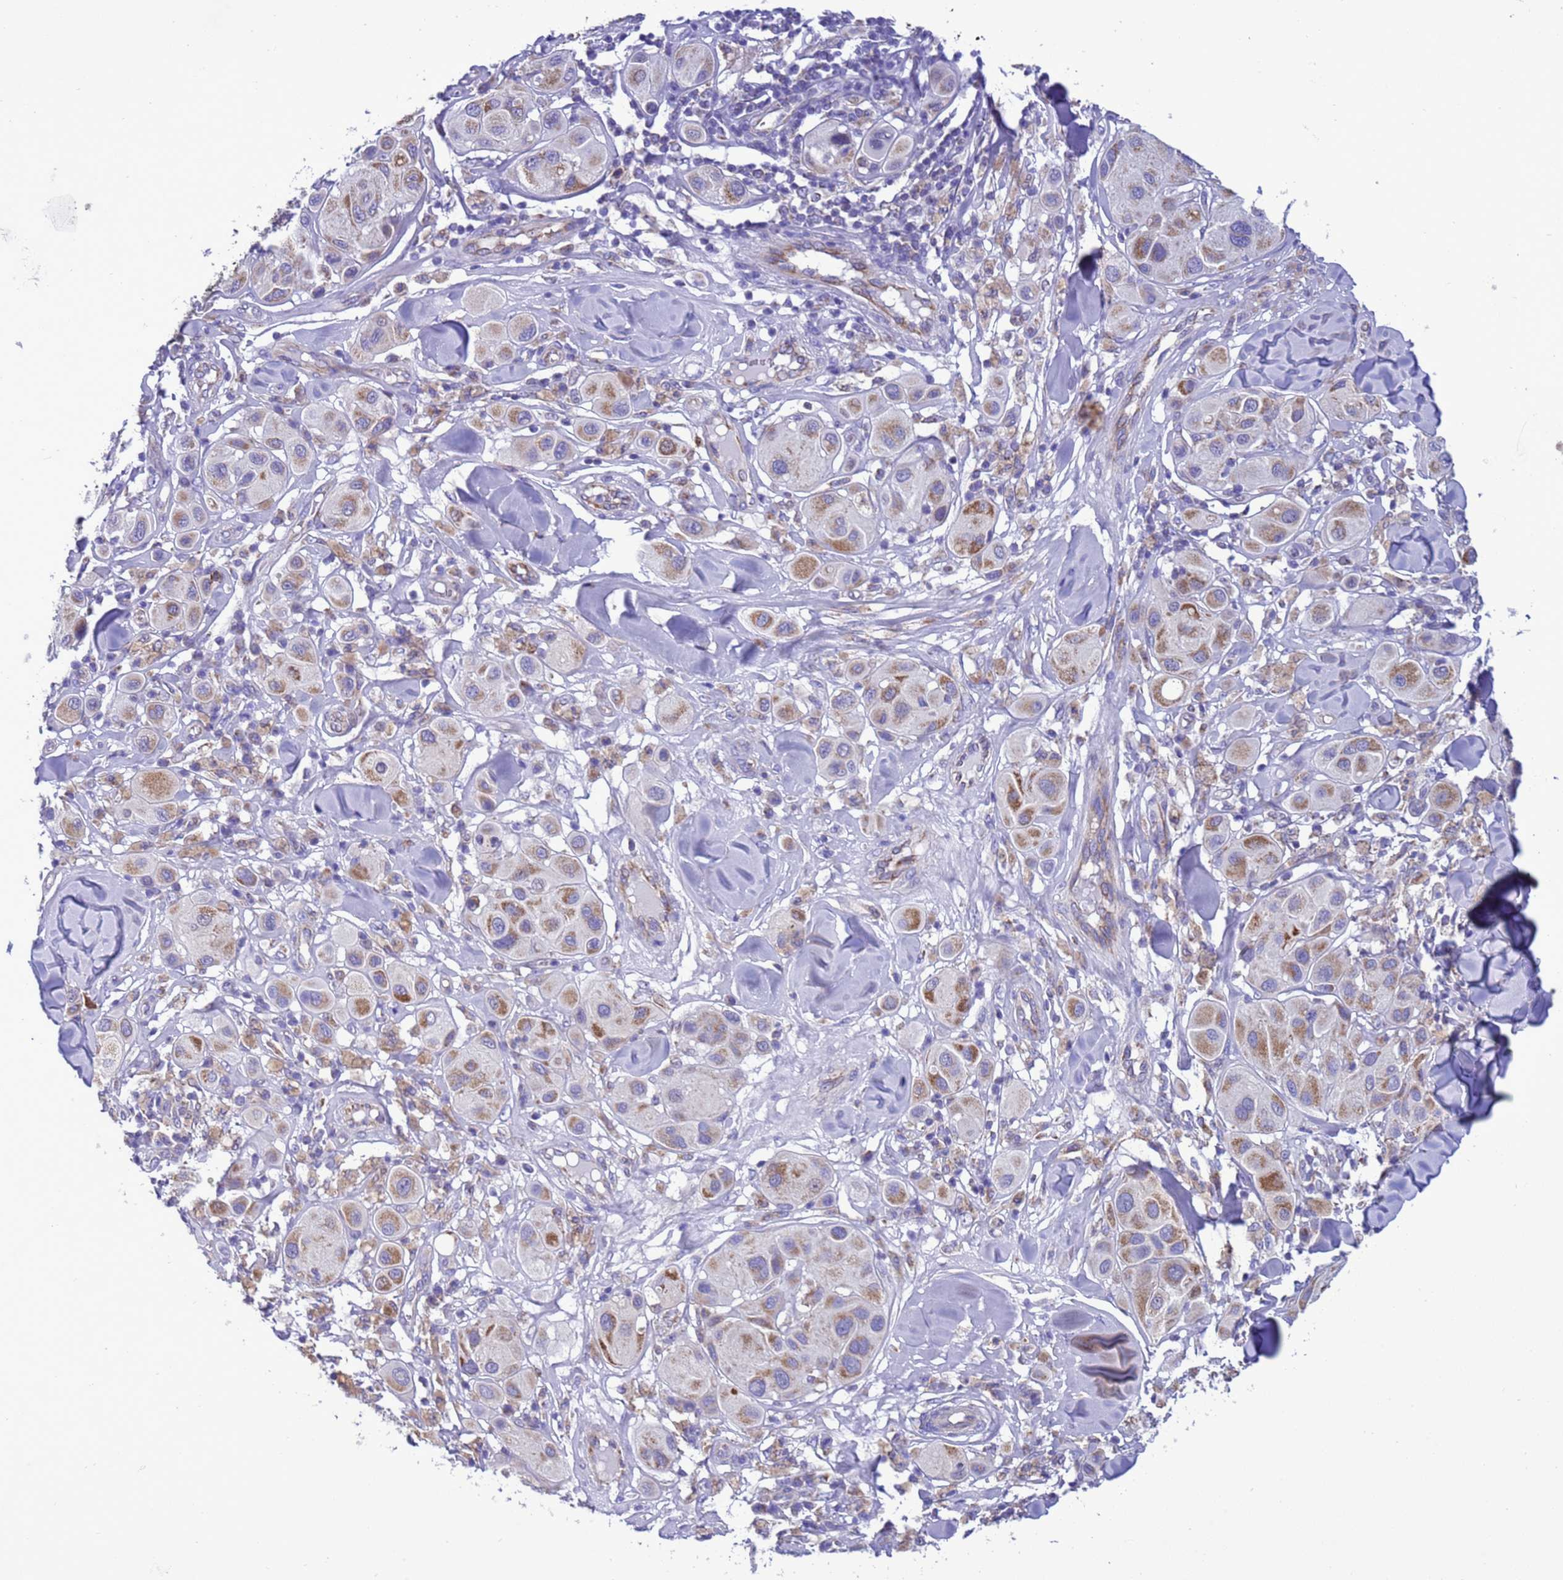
{"staining": {"intensity": "moderate", "quantity": ">75%", "location": "cytoplasmic/membranous"}, "tissue": "melanoma", "cell_type": "Tumor cells", "image_type": "cancer", "snomed": [{"axis": "morphology", "description": "Malignant melanoma, Metastatic site"}, {"axis": "topography", "description": "Skin"}], "caption": "There is medium levels of moderate cytoplasmic/membranous expression in tumor cells of melanoma, as demonstrated by immunohistochemical staining (brown color).", "gene": "CCDC191", "patient": {"sex": "male", "age": 41}}